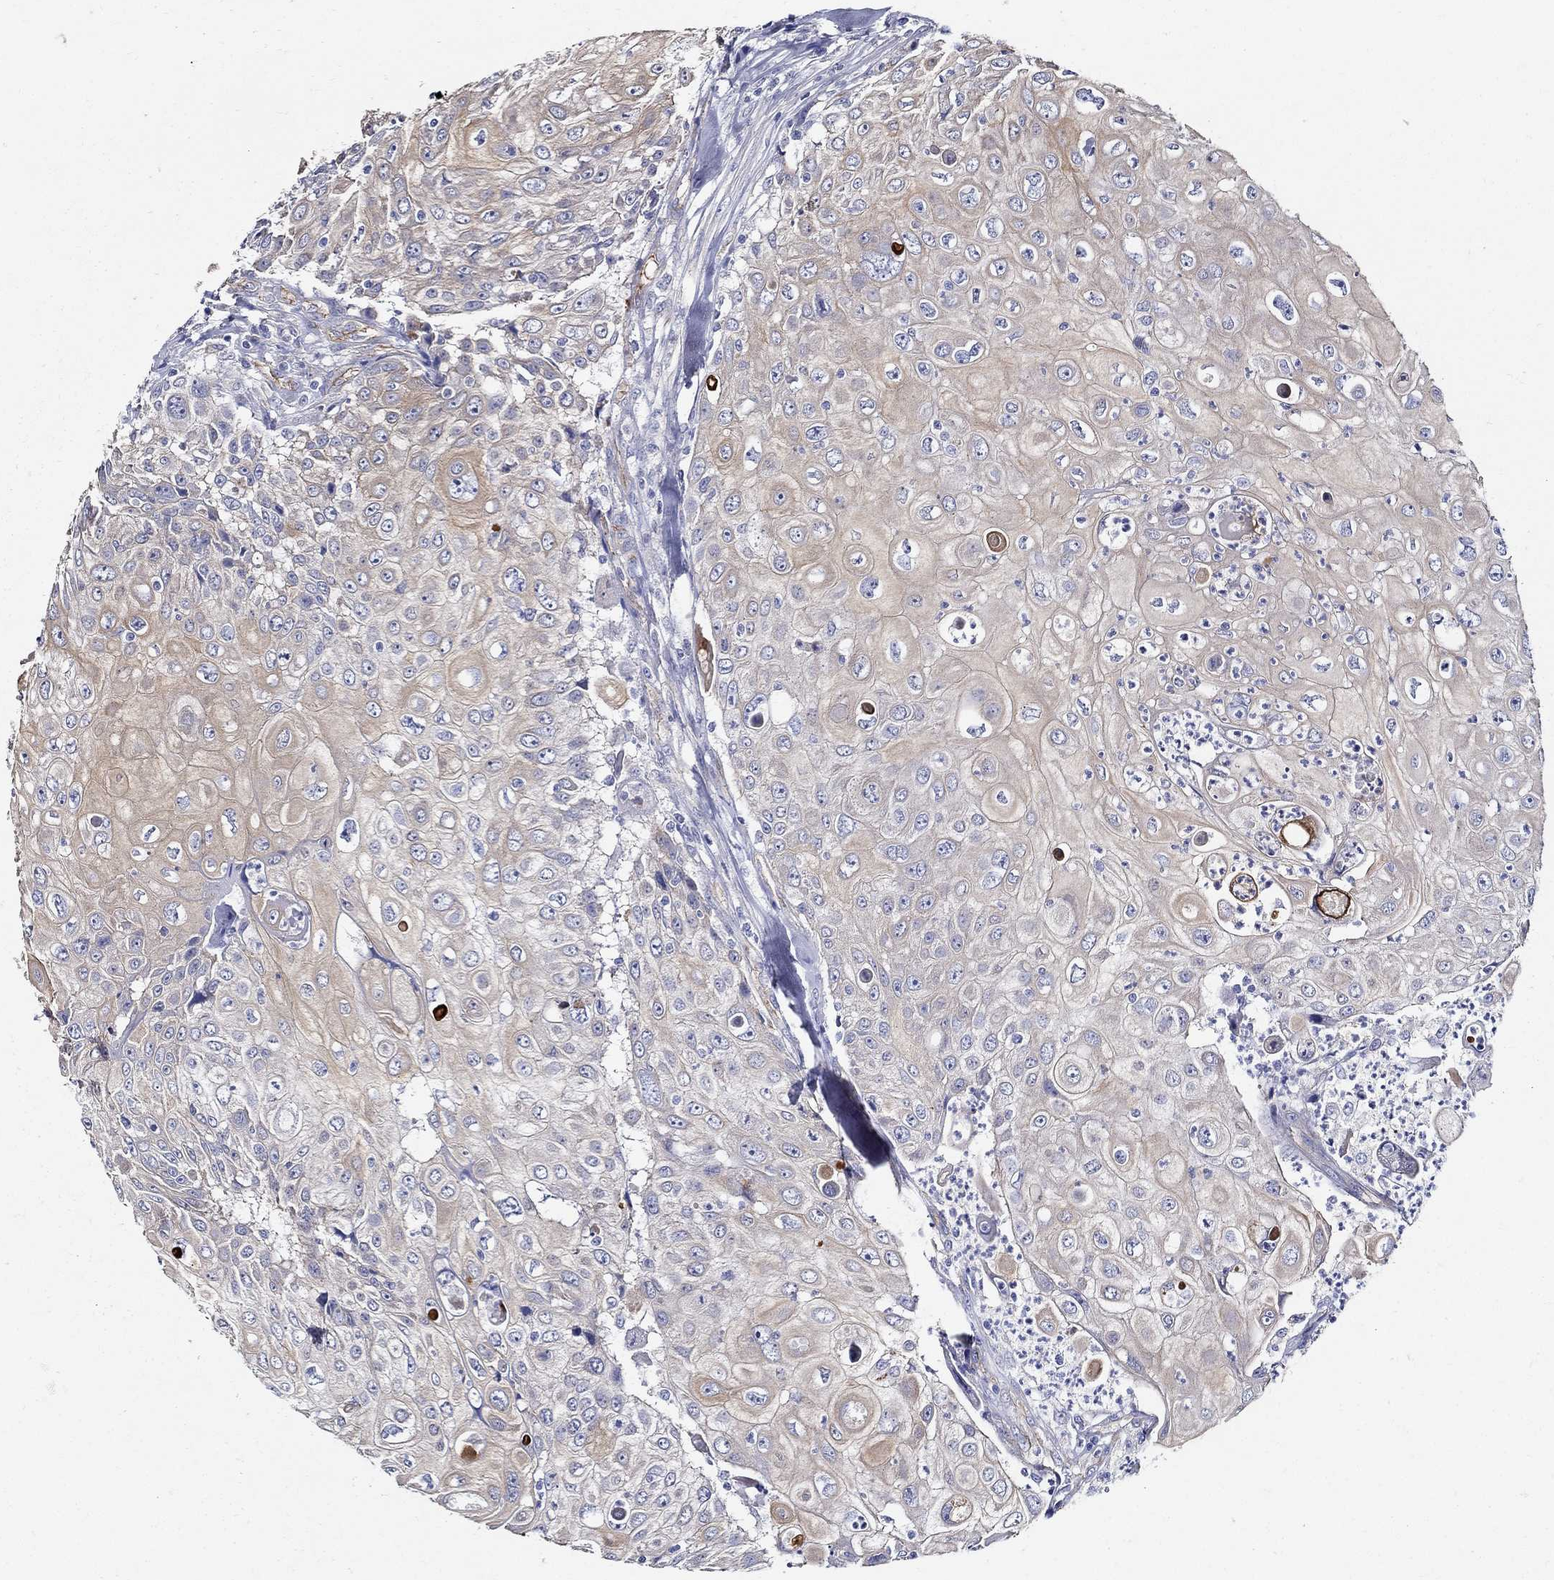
{"staining": {"intensity": "weak", "quantity": "25%-75%", "location": "cytoplasmic/membranous"}, "tissue": "urothelial cancer", "cell_type": "Tumor cells", "image_type": "cancer", "snomed": [{"axis": "morphology", "description": "Urothelial carcinoma, High grade"}, {"axis": "topography", "description": "Urinary bladder"}], "caption": "This histopathology image shows immunohistochemistry staining of urothelial cancer, with low weak cytoplasmic/membranous positivity in approximately 25%-75% of tumor cells.", "gene": "APBB3", "patient": {"sex": "female", "age": 79}}